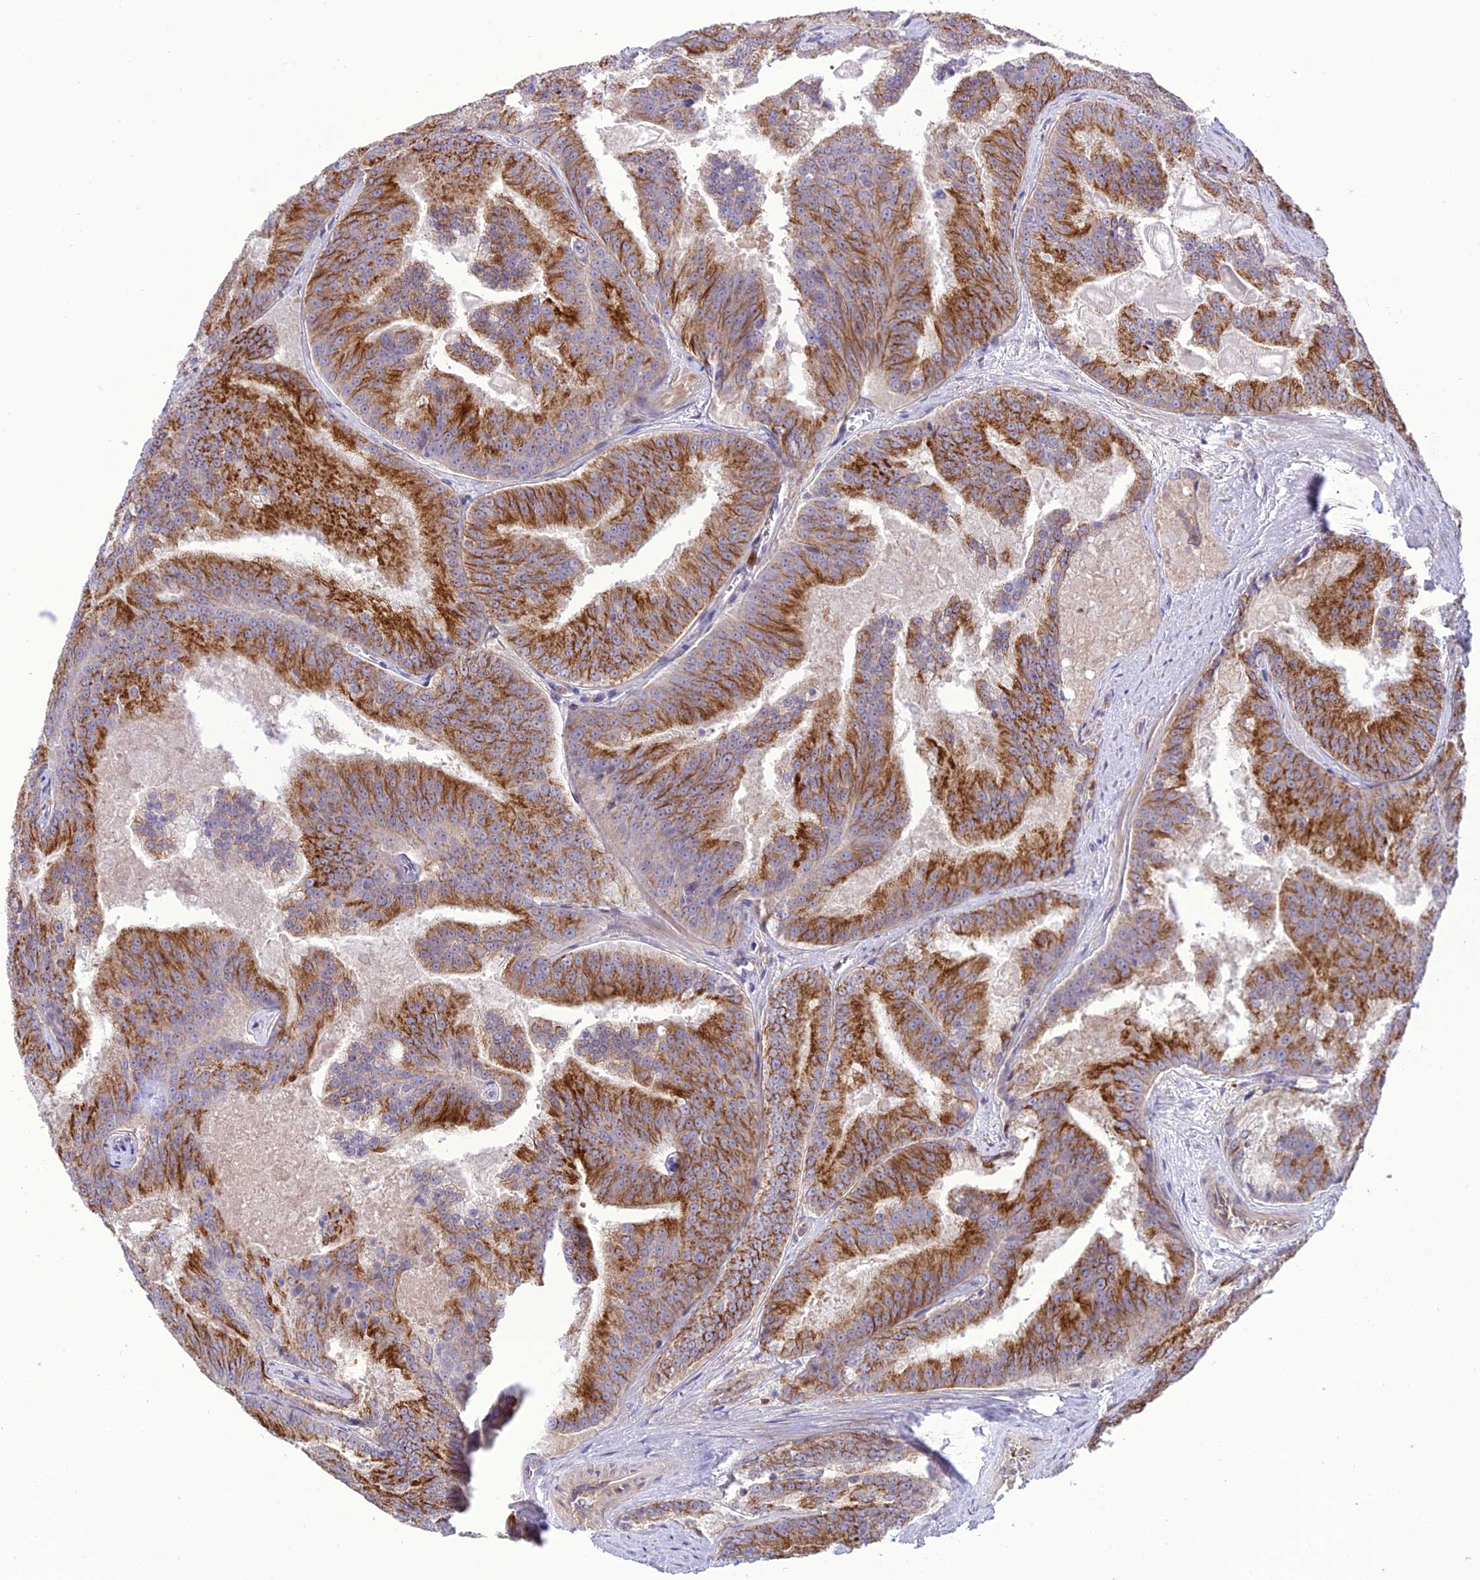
{"staining": {"intensity": "strong", "quantity": ">75%", "location": "cytoplasmic/membranous"}, "tissue": "prostate cancer", "cell_type": "Tumor cells", "image_type": "cancer", "snomed": [{"axis": "morphology", "description": "Adenocarcinoma, High grade"}, {"axis": "topography", "description": "Prostate"}], "caption": "Brown immunohistochemical staining in prostate cancer exhibits strong cytoplasmic/membranous expression in approximately >75% of tumor cells.", "gene": "JMY", "patient": {"sex": "male", "age": 61}}